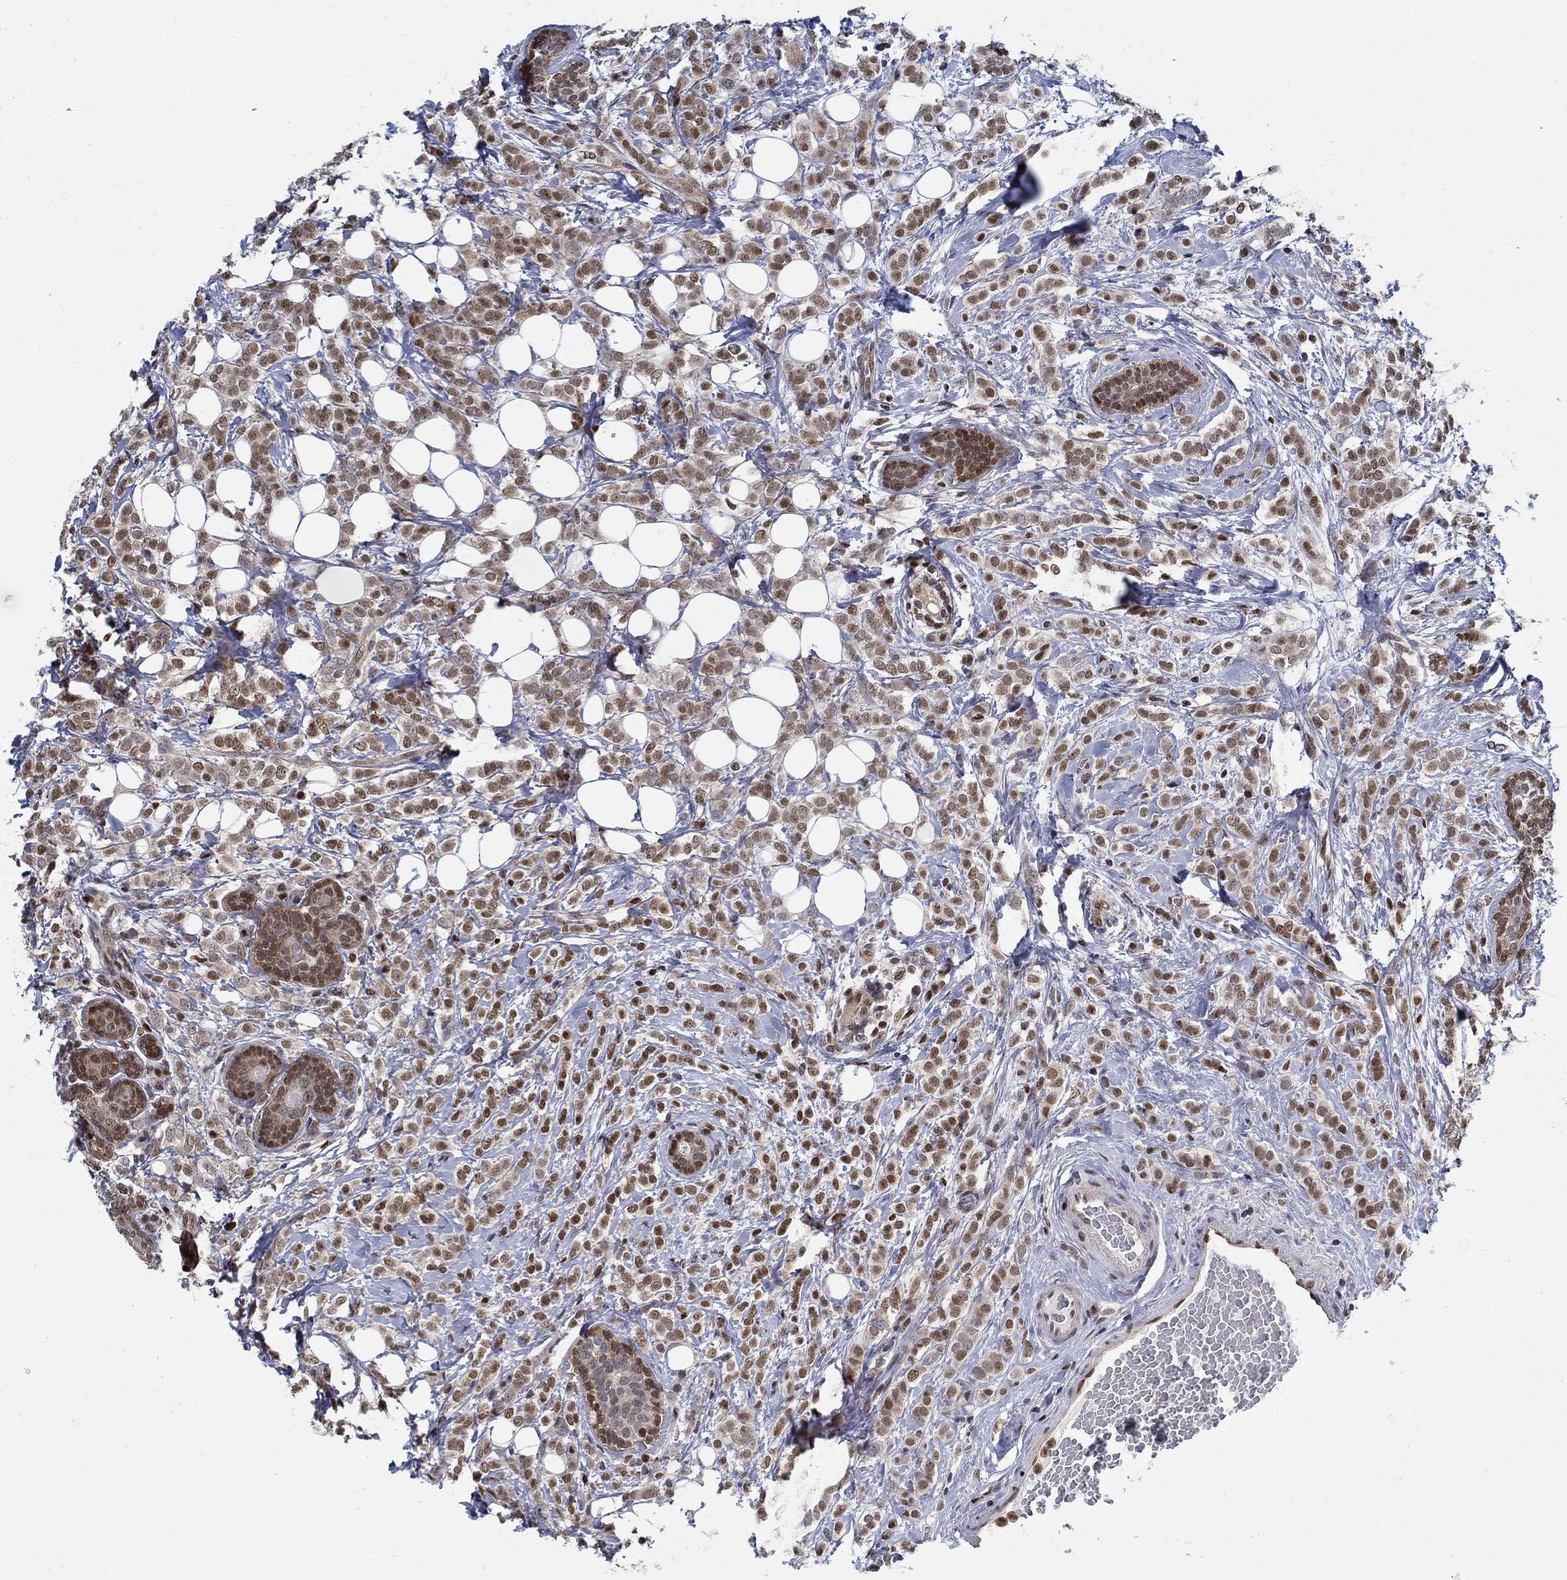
{"staining": {"intensity": "strong", "quantity": "25%-75%", "location": "nuclear"}, "tissue": "breast cancer", "cell_type": "Tumor cells", "image_type": "cancer", "snomed": [{"axis": "morphology", "description": "Lobular carcinoma"}, {"axis": "topography", "description": "Breast"}], "caption": "An image showing strong nuclear positivity in approximately 25%-75% of tumor cells in breast lobular carcinoma, as visualized by brown immunohistochemical staining.", "gene": "ZNF594", "patient": {"sex": "female", "age": 49}}